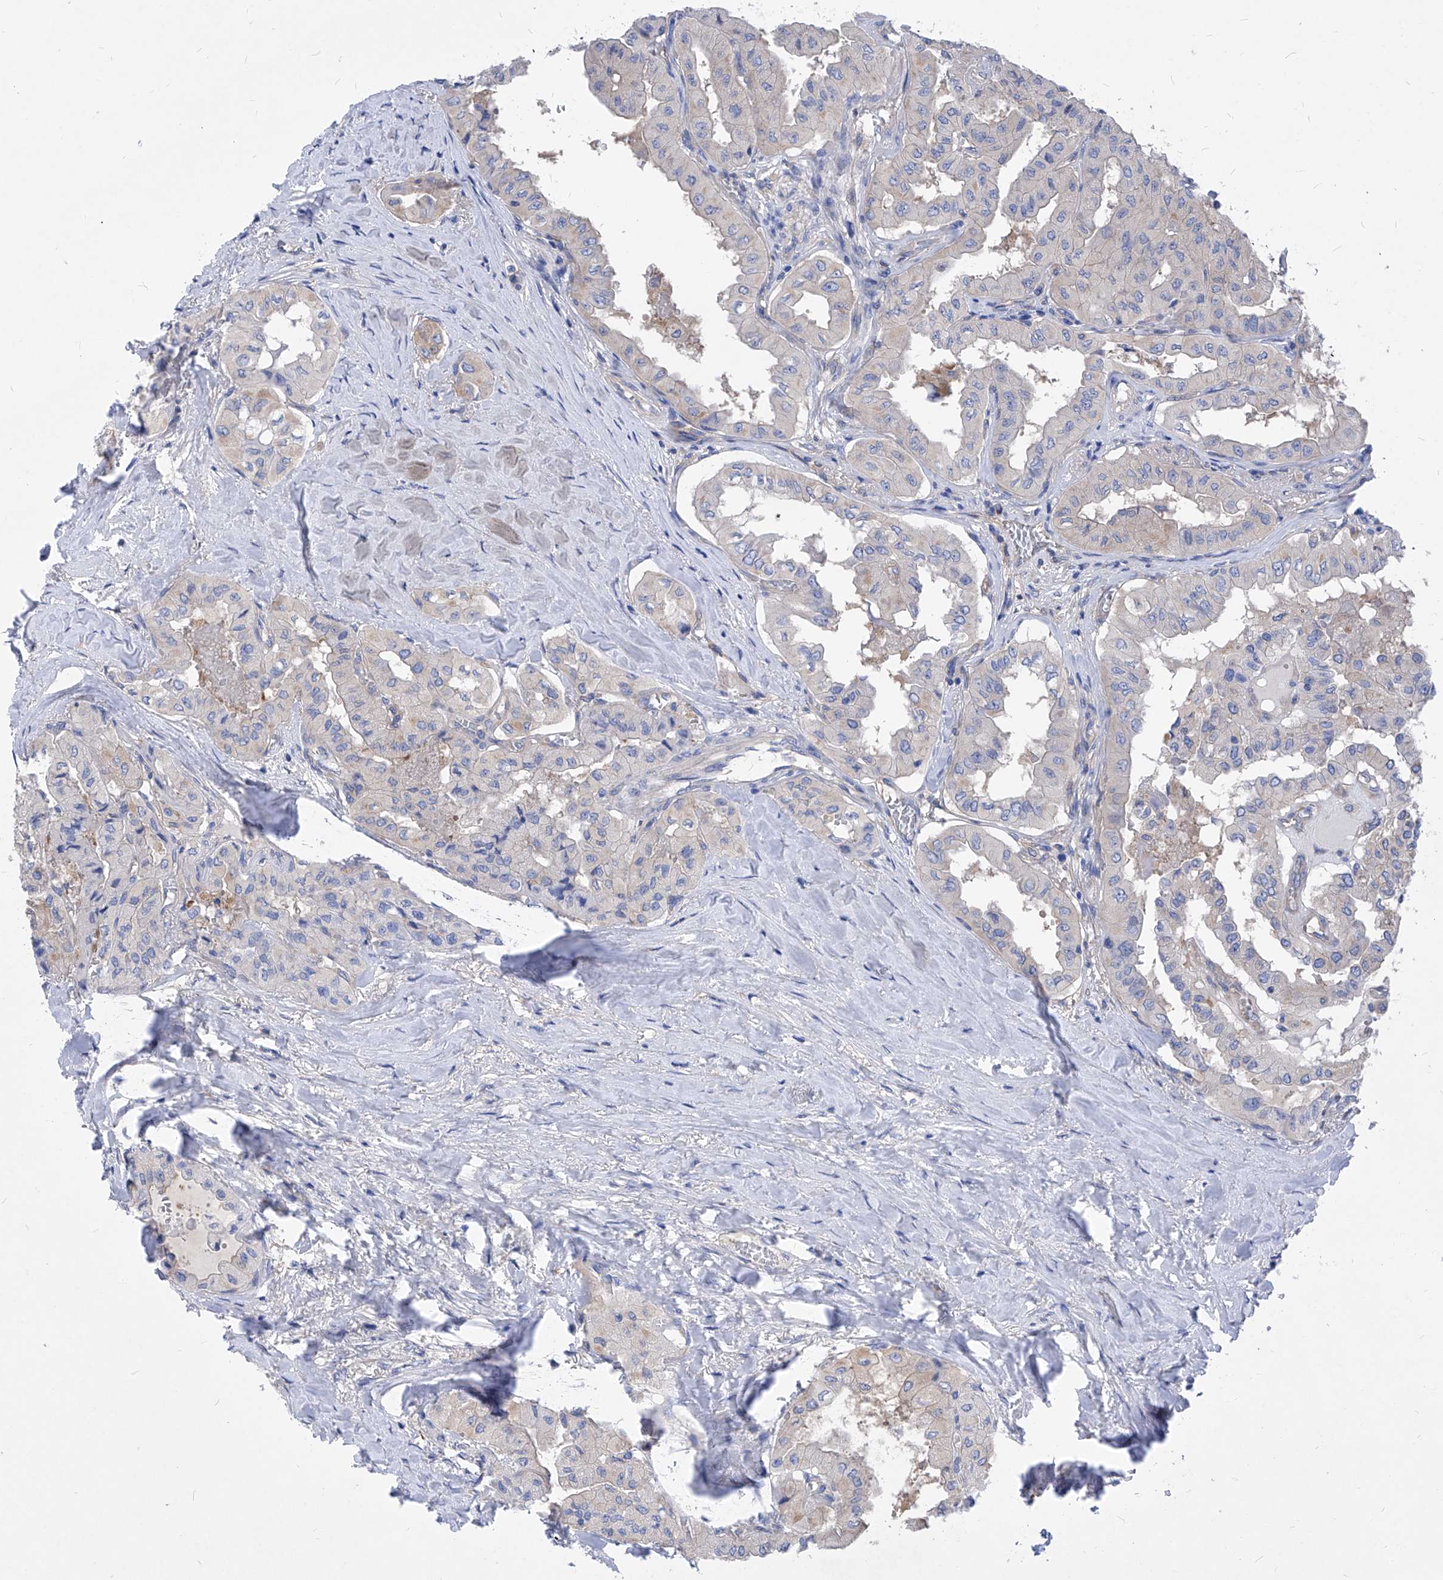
{"staining": {"intensity": "negative", "quantity": "none", "location": "none"}, "tissue": "thyroid cancer", "cell_type": "Tumor cells", "image_type": "cancer", "snomed": [{"axis": "morphology", "description": "Papillary adenocarcinoma, NOS"}, {"axis": "topography", "description": "Thyroid gland"}], "caption": "IHC image of neoplastic tissue: thyroid cancer stained with DAB (3,3'-diaminobenzidine) exhibits no significant protein staining in tumor cells.", "gene": "XPNPEP1", "patient": {"sex": "female", "age": 59}}